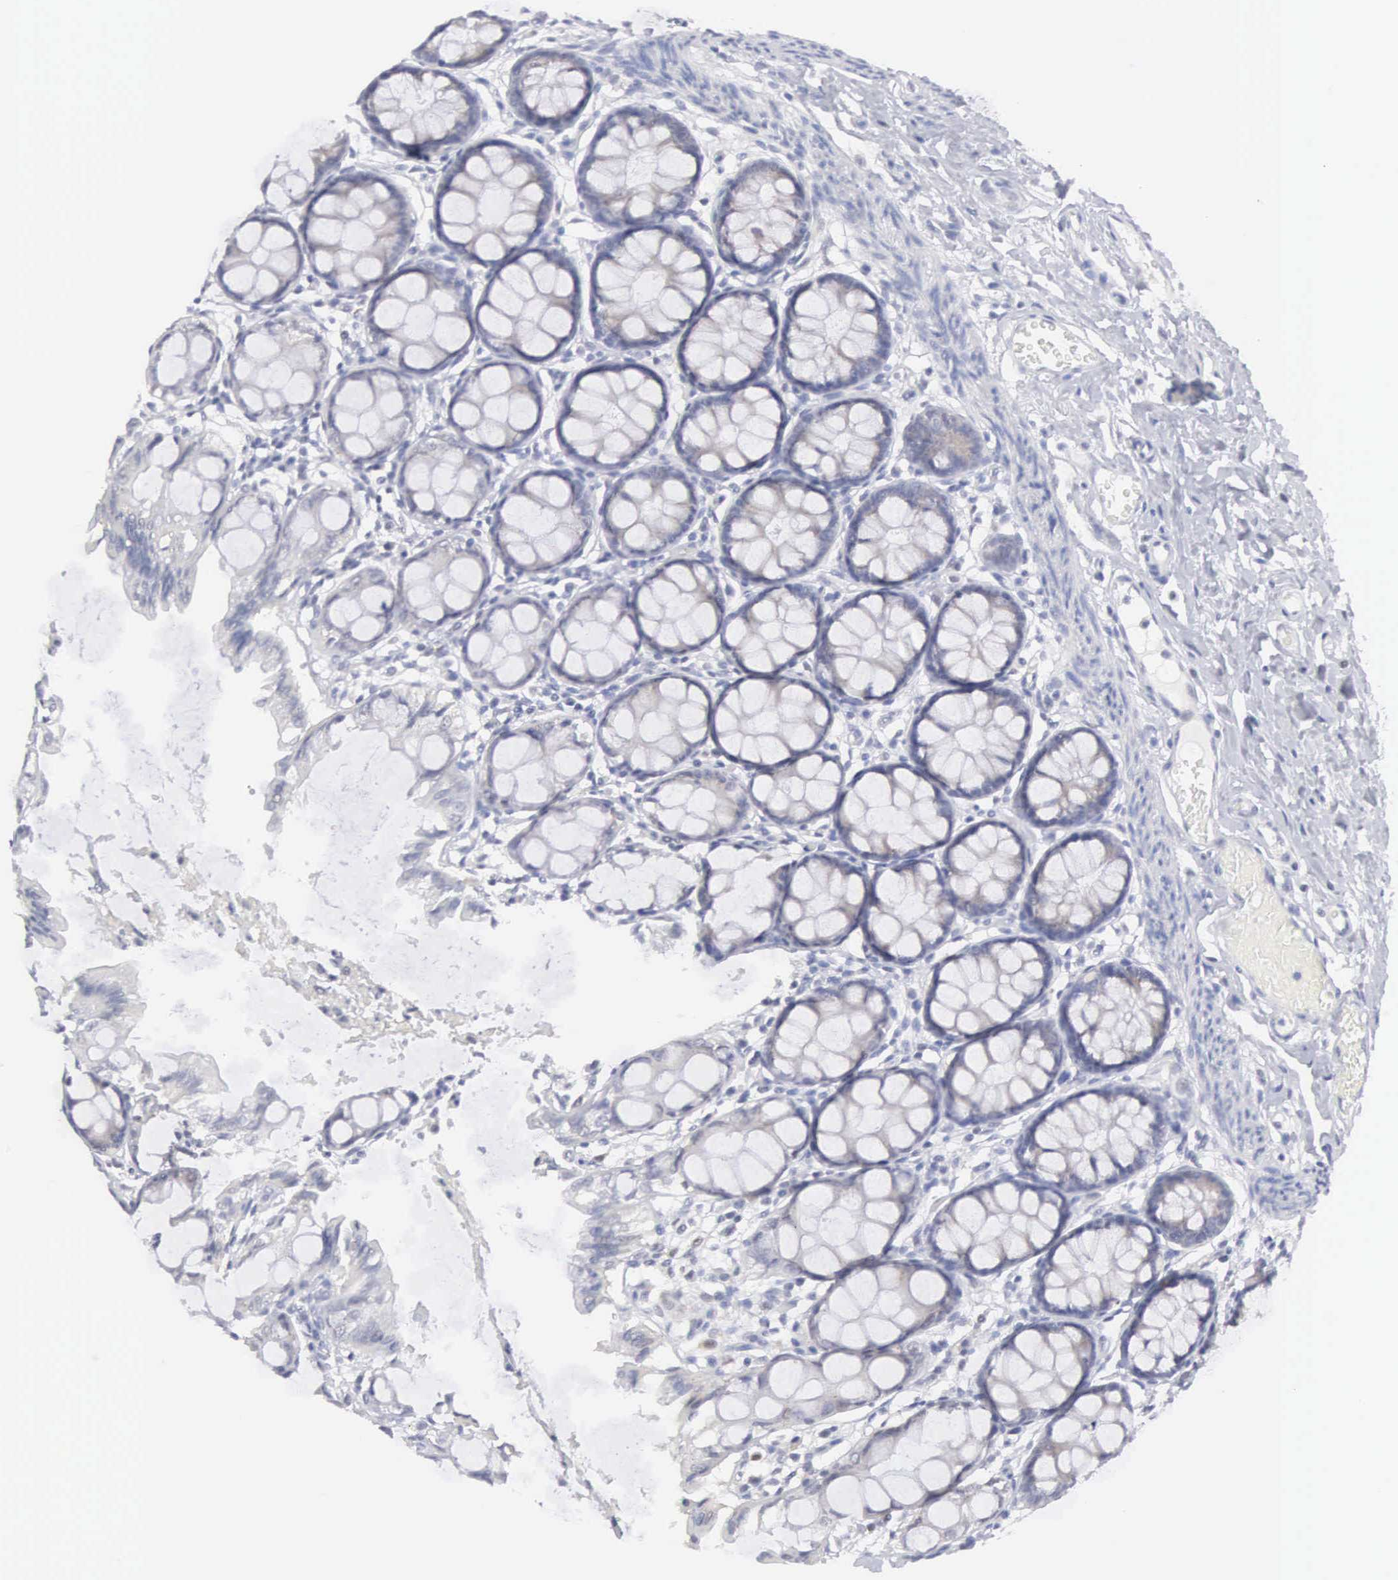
{"staining": {"intensity": "negative", "quantity": "none", "location": "none"}, "tissue": "colon", "cell_type": "Endothelial cells", "image_type": "normal", "snomed": [{"axis": "morphology", "description": "Normal tissue, NOS"}, {"axis": "topography", "description": "Colon"}], "caption": "A high-resolution histopathology image shows IHC staining of unremarkable colon, which reveals no significant positivity in endothelial cells. (DAB (3,3'-diaminobenzidine) IHC, high magnification).", "gene": "MNAT1", "patient": {"sex": "male", "age": 54}}